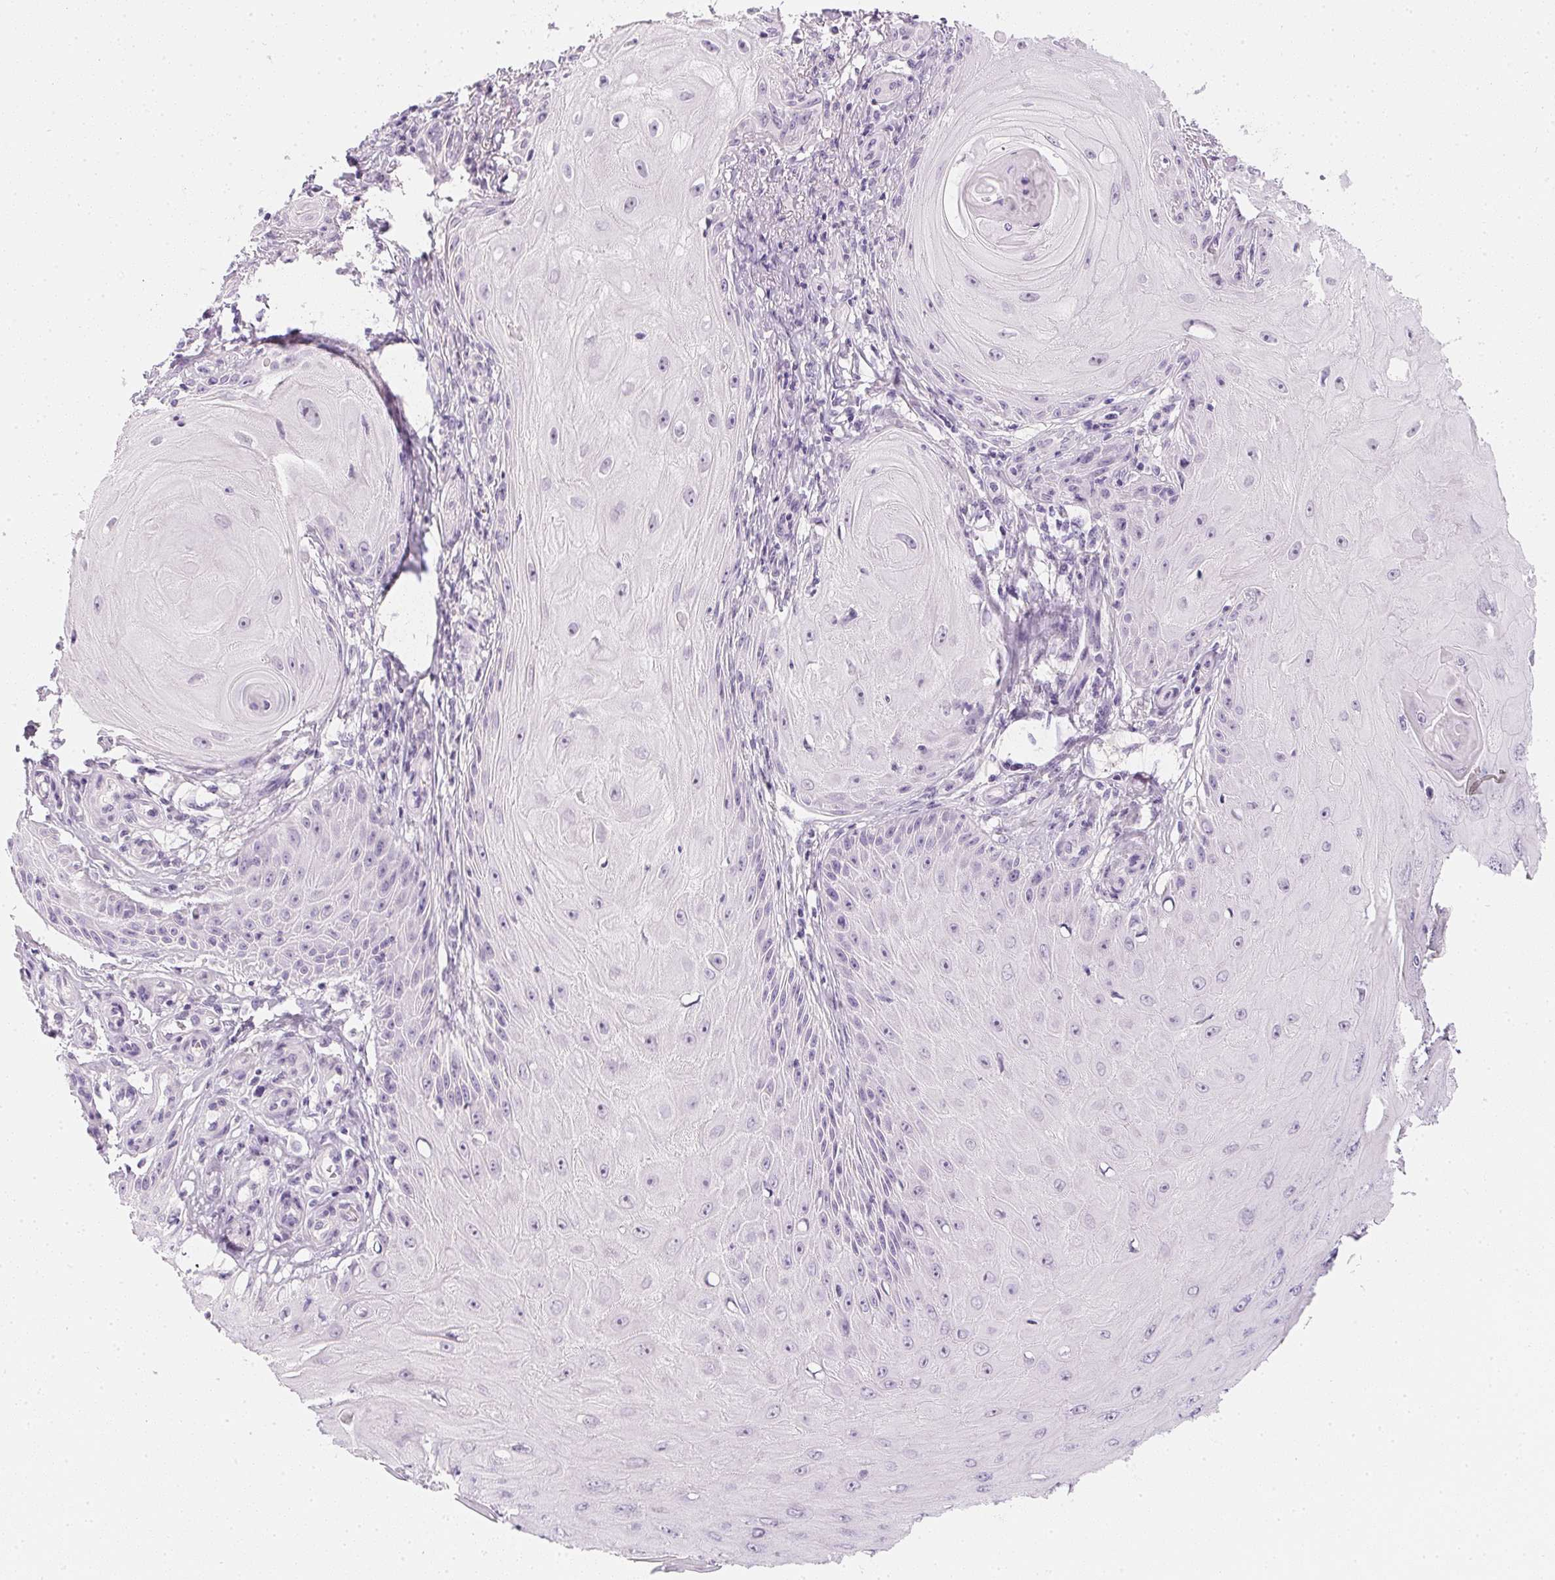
{"staining": {"intensity": "negative", "quantity": "none", "location": "none"}, "tissue": "skin cancer", "cell_type": "Tumor cells", "image_type": "cancer", "snomed": [{"axis": "morphology", "description": "Squamous cell carcinoma, NOS"}, {"axis": "topography", "description": "Skin"}], "caption": "Squamous cell carcinoma (skin) was stained to show a protein in brown. There is no significant expression in tumor cells. The staining is performed using DAB (3,3'-diaminobenzidine) brown chromogen with nuclei counter-stained in using hematoxylin.", "gene": "PPY", "patient": {"sex": "female", "age": 77}}